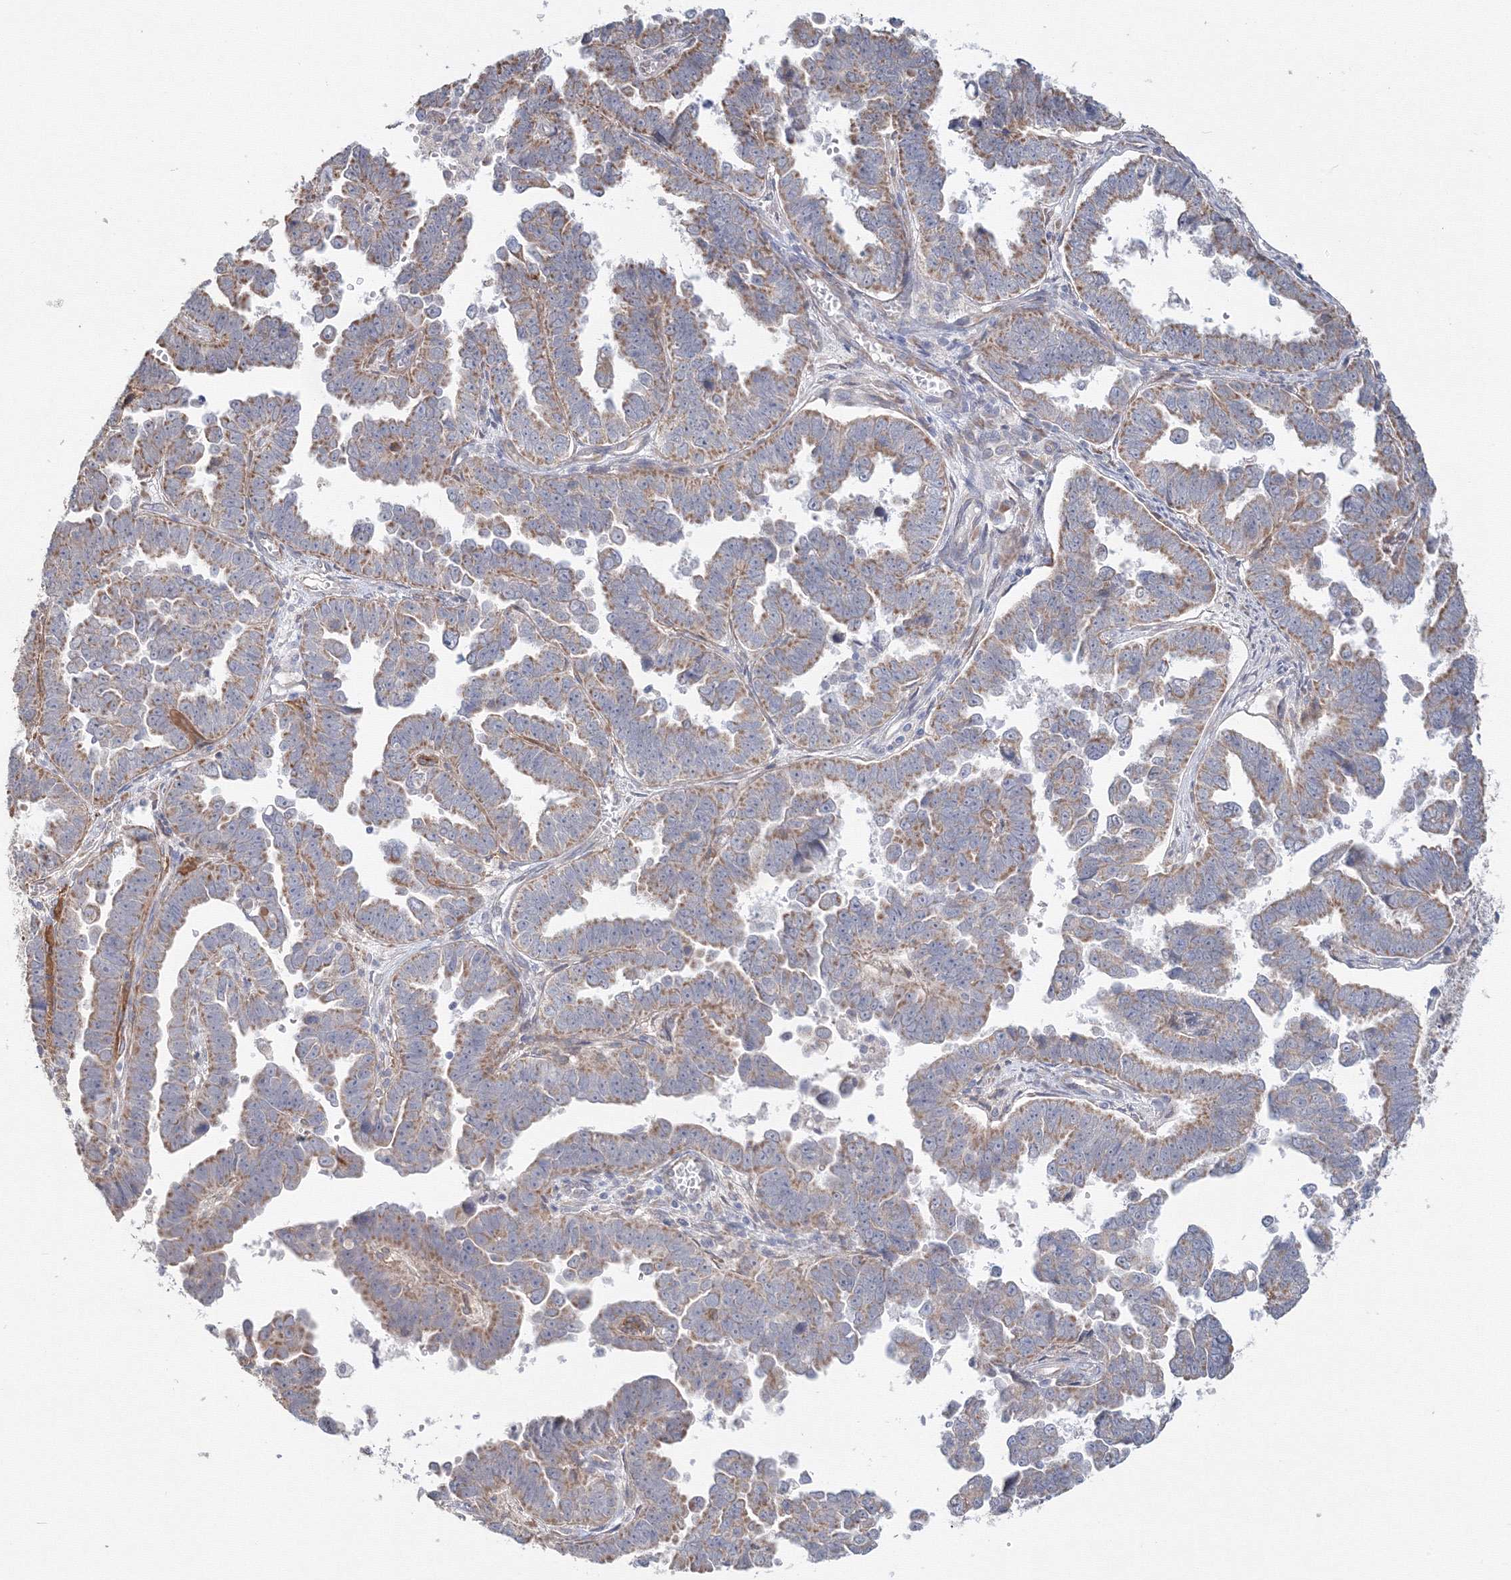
{"staining": {"intensity": "moderate", "quantity": "25%-75%", "location": "cytoplasmic/membranous"}, "tissue": "endometrial cancer", "cell_type": "Tumor cells", "image_type": "cancer", "snomed": [{"axis": "morphology", "description": "Adenocarcinoma, NOS"}, {"axis": "topography", "description": "Endometrium"}], "caption": "Endometrial cancer (adenocarcinoma) tissue displays moderate cytoplasmic/membranous positivity in about 25%-75% of tumor cells (DAB = brown stain, brightfield microscopy at high magnification).", "gene": "DHRS12", "patient": {"sex": "female", "age": 75}}